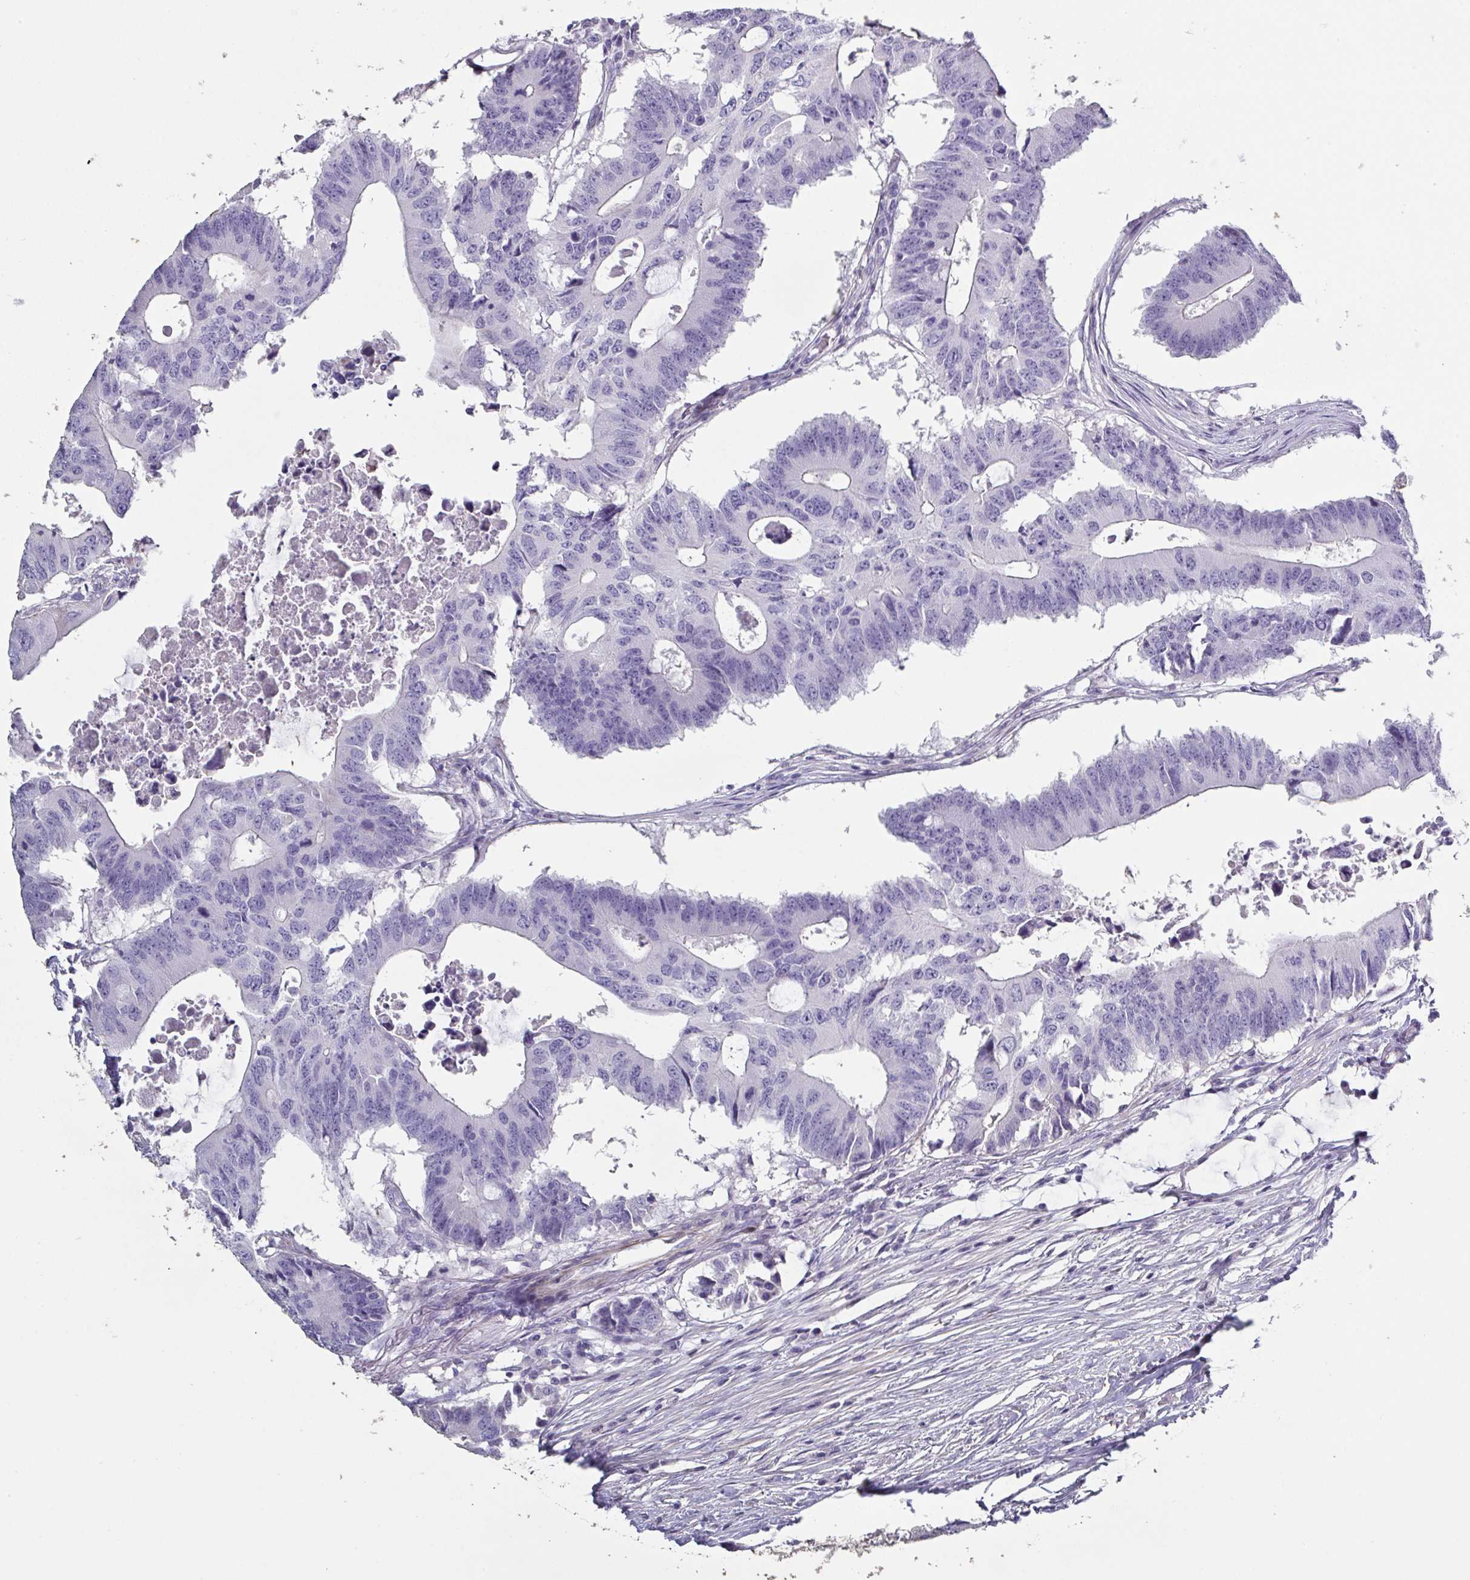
{"staining": {"intensity": "negative", "quantity": "none", "location": "none"}, "tissue": "colorectal cancer", "cell_type": "Tumor cells", "image_type": "cancer", "snomed": [{"axis": "morphology", "description": "Adenocarcinoma, NOS"}, {"axis": "topography", "description": "Colon"}], "caption": "Protein analysis of colorectal cancer shows no significant positivity in tumor cells. (DAB IHC, high magnification).", "gene": "OR5P3", "patient": {"sex": "male", "age": 71}}